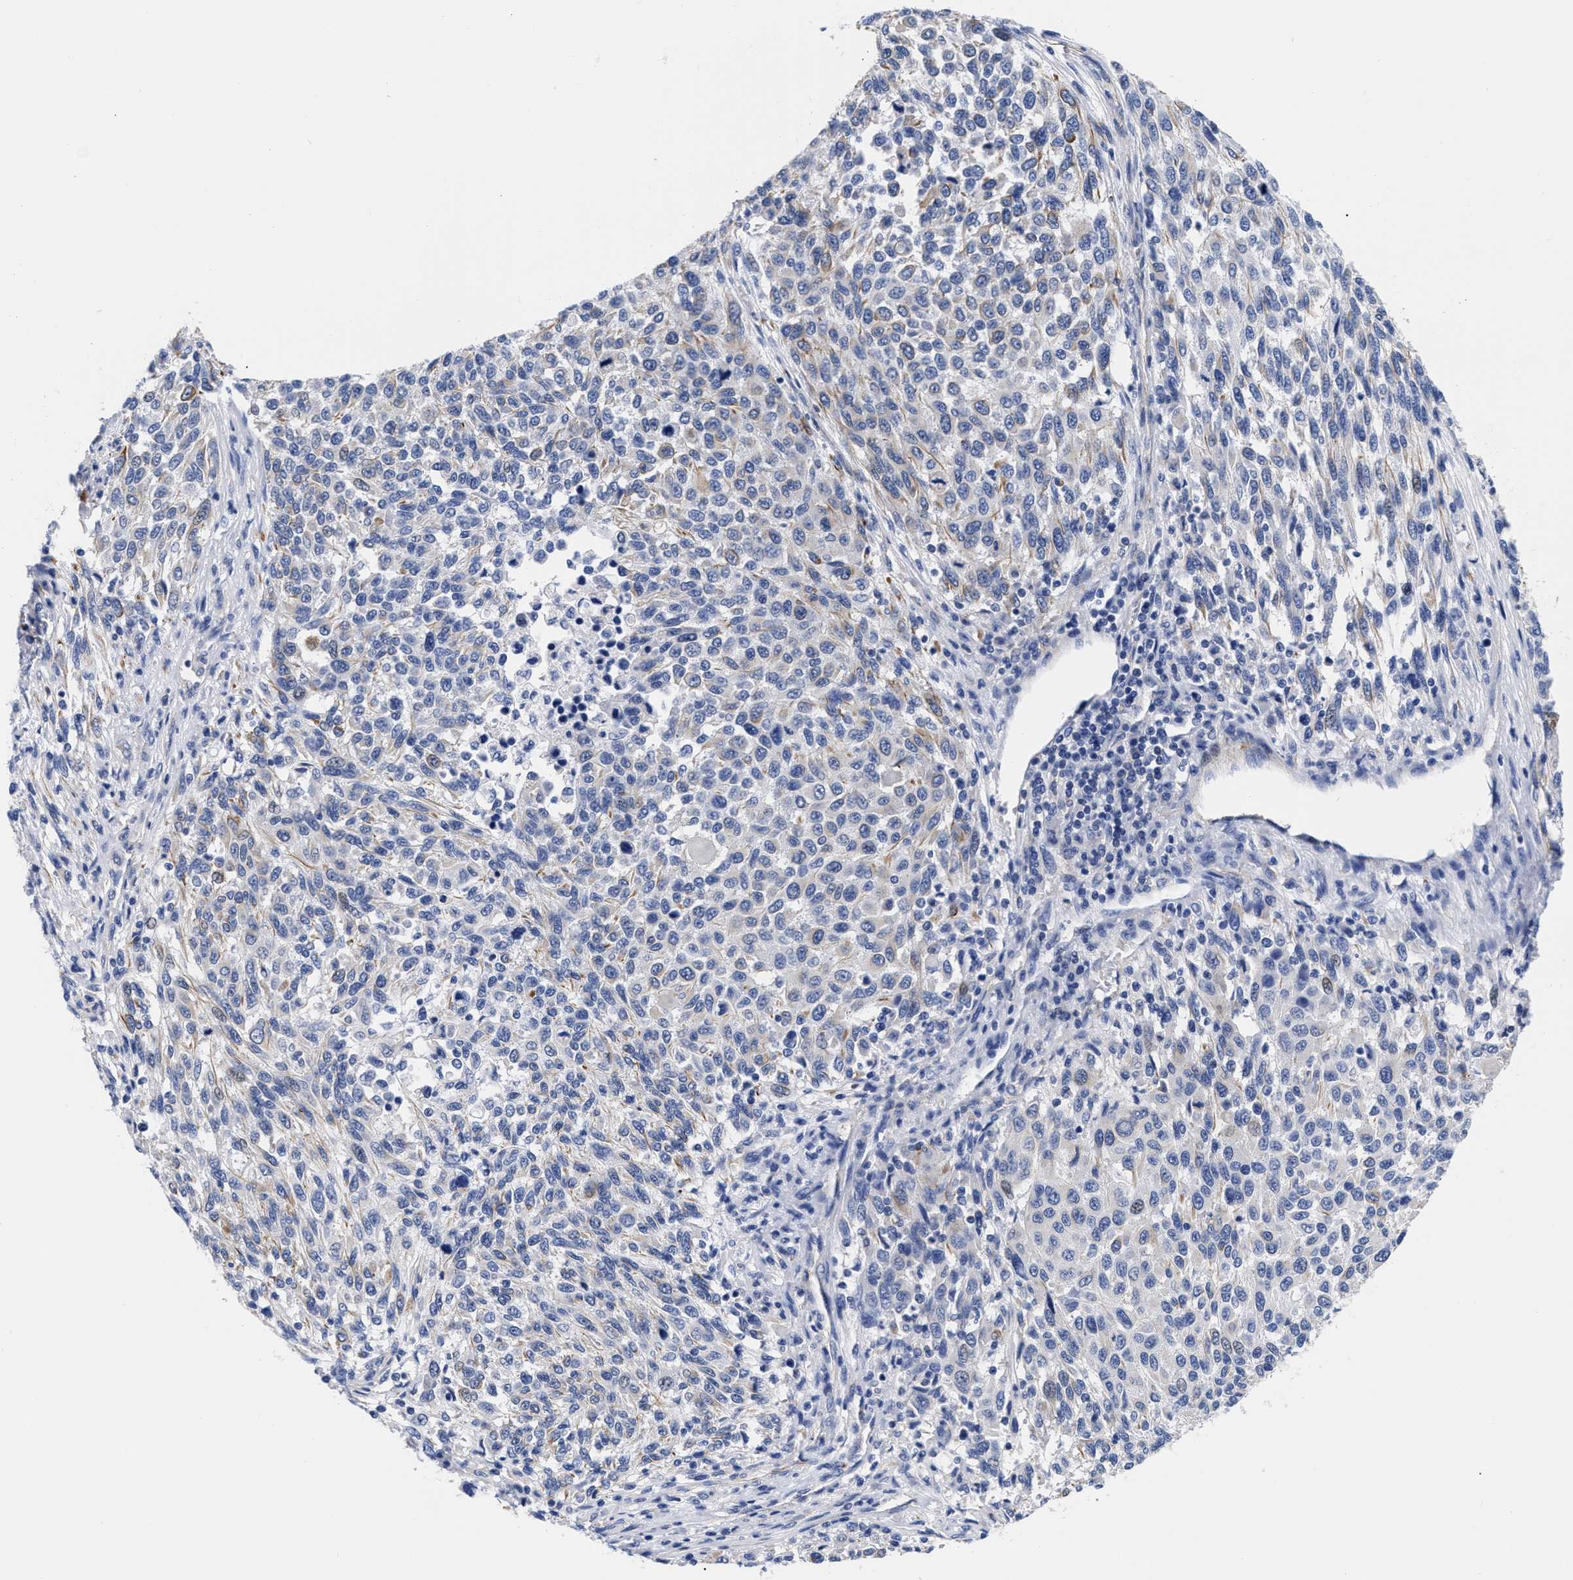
{"staining": {"intensity": "negative", "quantity": "none", "location": "none"}, "tissue": "melanoma", "cell_type": "Tumor cells", "image_type": "cancer", "snomed": [{"axis": "morphology", "description": "Malignant melanoma, Metastatic site"}, {"axis": "topography", "description": "Lymph node"}], "caption": "Immunohistochemistry (IHC) of melanoma shows no staining in tumor cells.", "gene": "IRAG2", "patient": {"sex": "male", "age": 61}}